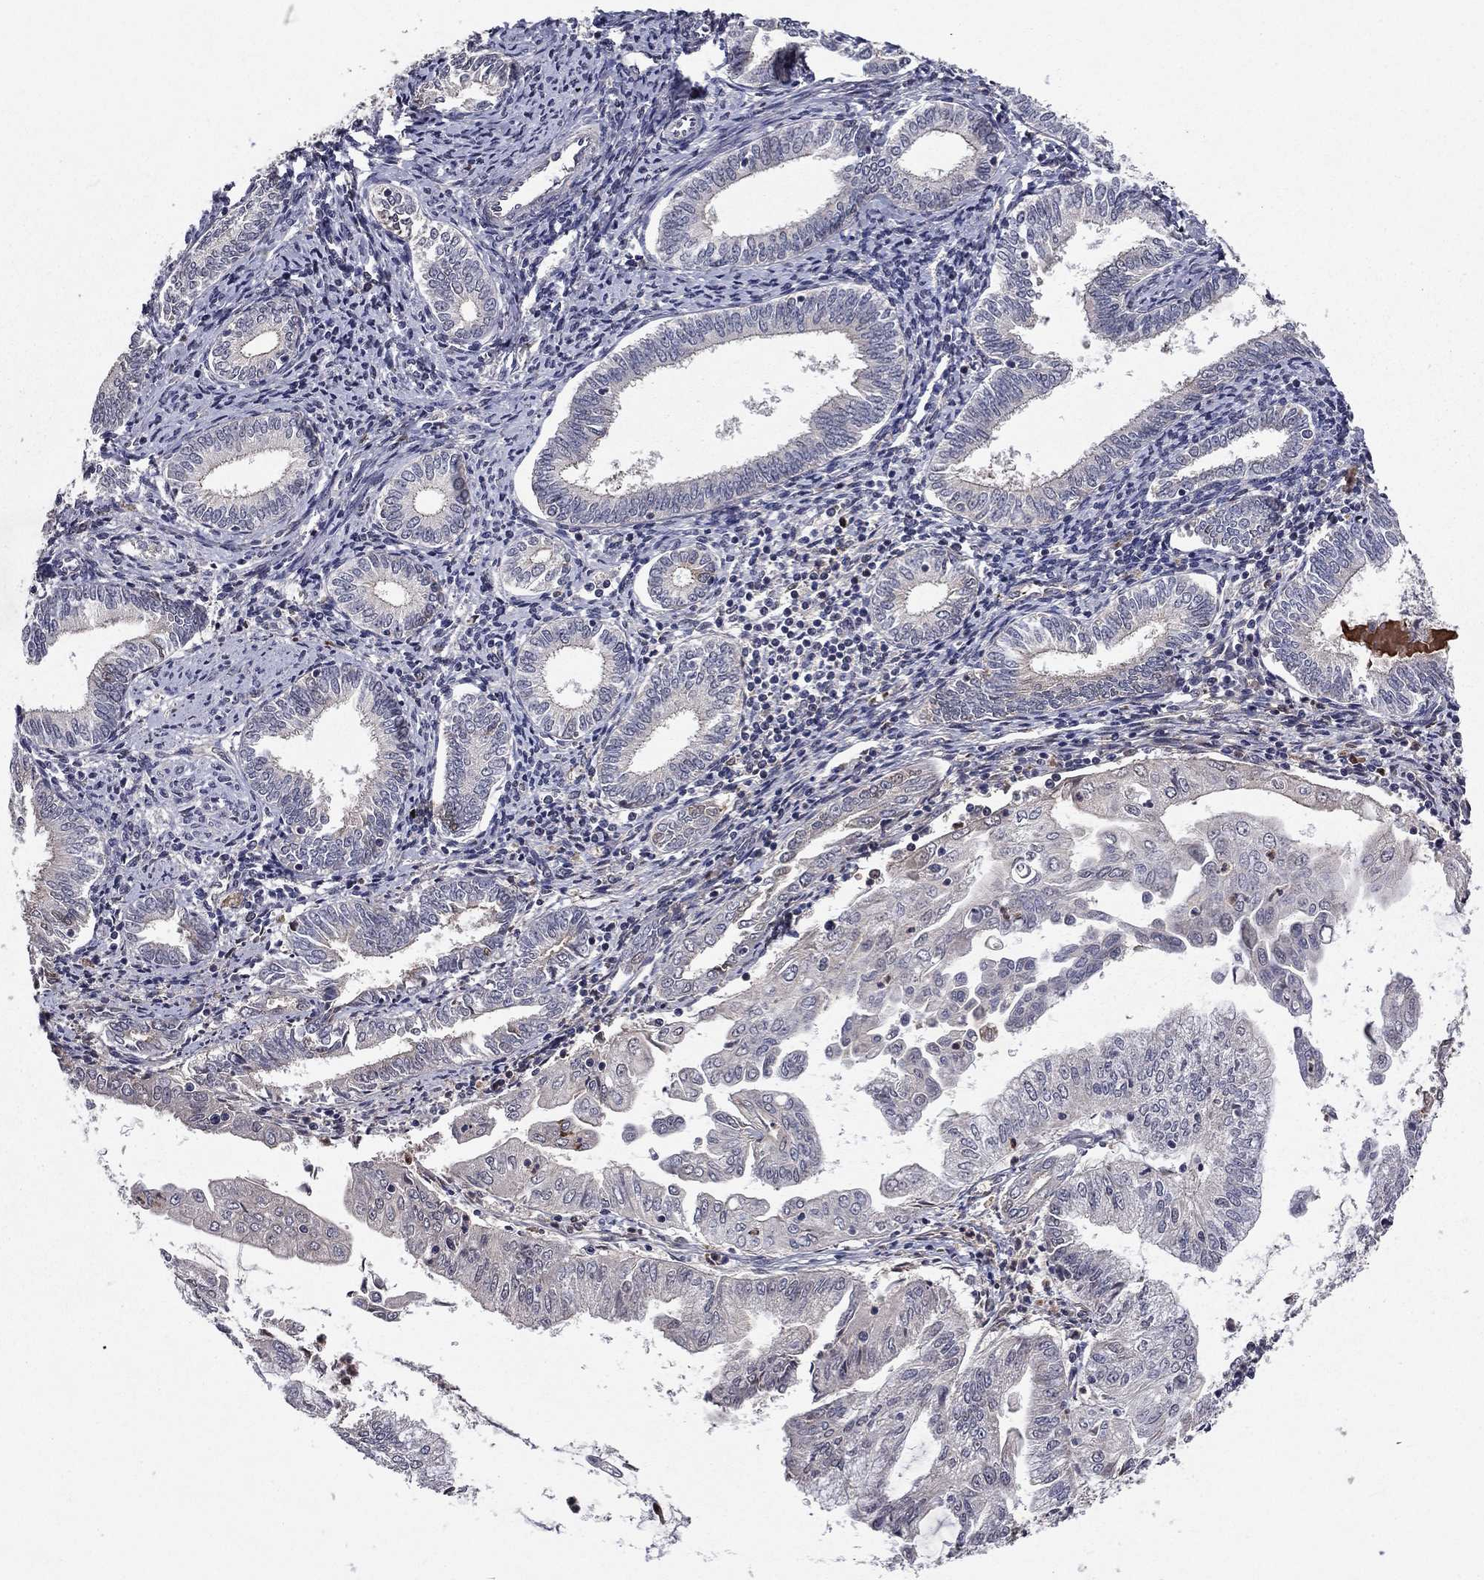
{"staining": {"intensity": "negative", "quantity": "none", "location": "none"}, "tissue": "endometrial cancer", "cell_type": "Tumor cells", "image_type": "cancer", "snomed": [{"axis": "morphology", "description": "Adenocarcinoma, NOS"}, {"axis": "topography", "description": "Endometrium"}], "caption": "High magnification brightfield microscopy of endometrial cancer (adenocarcinoma) stained with DAB (brown) and counterstained with hematoxylin (blue): tumor cells show no significant staining.", "gene": "PROS1", "patient": {"sex": "female", "age": 56}}